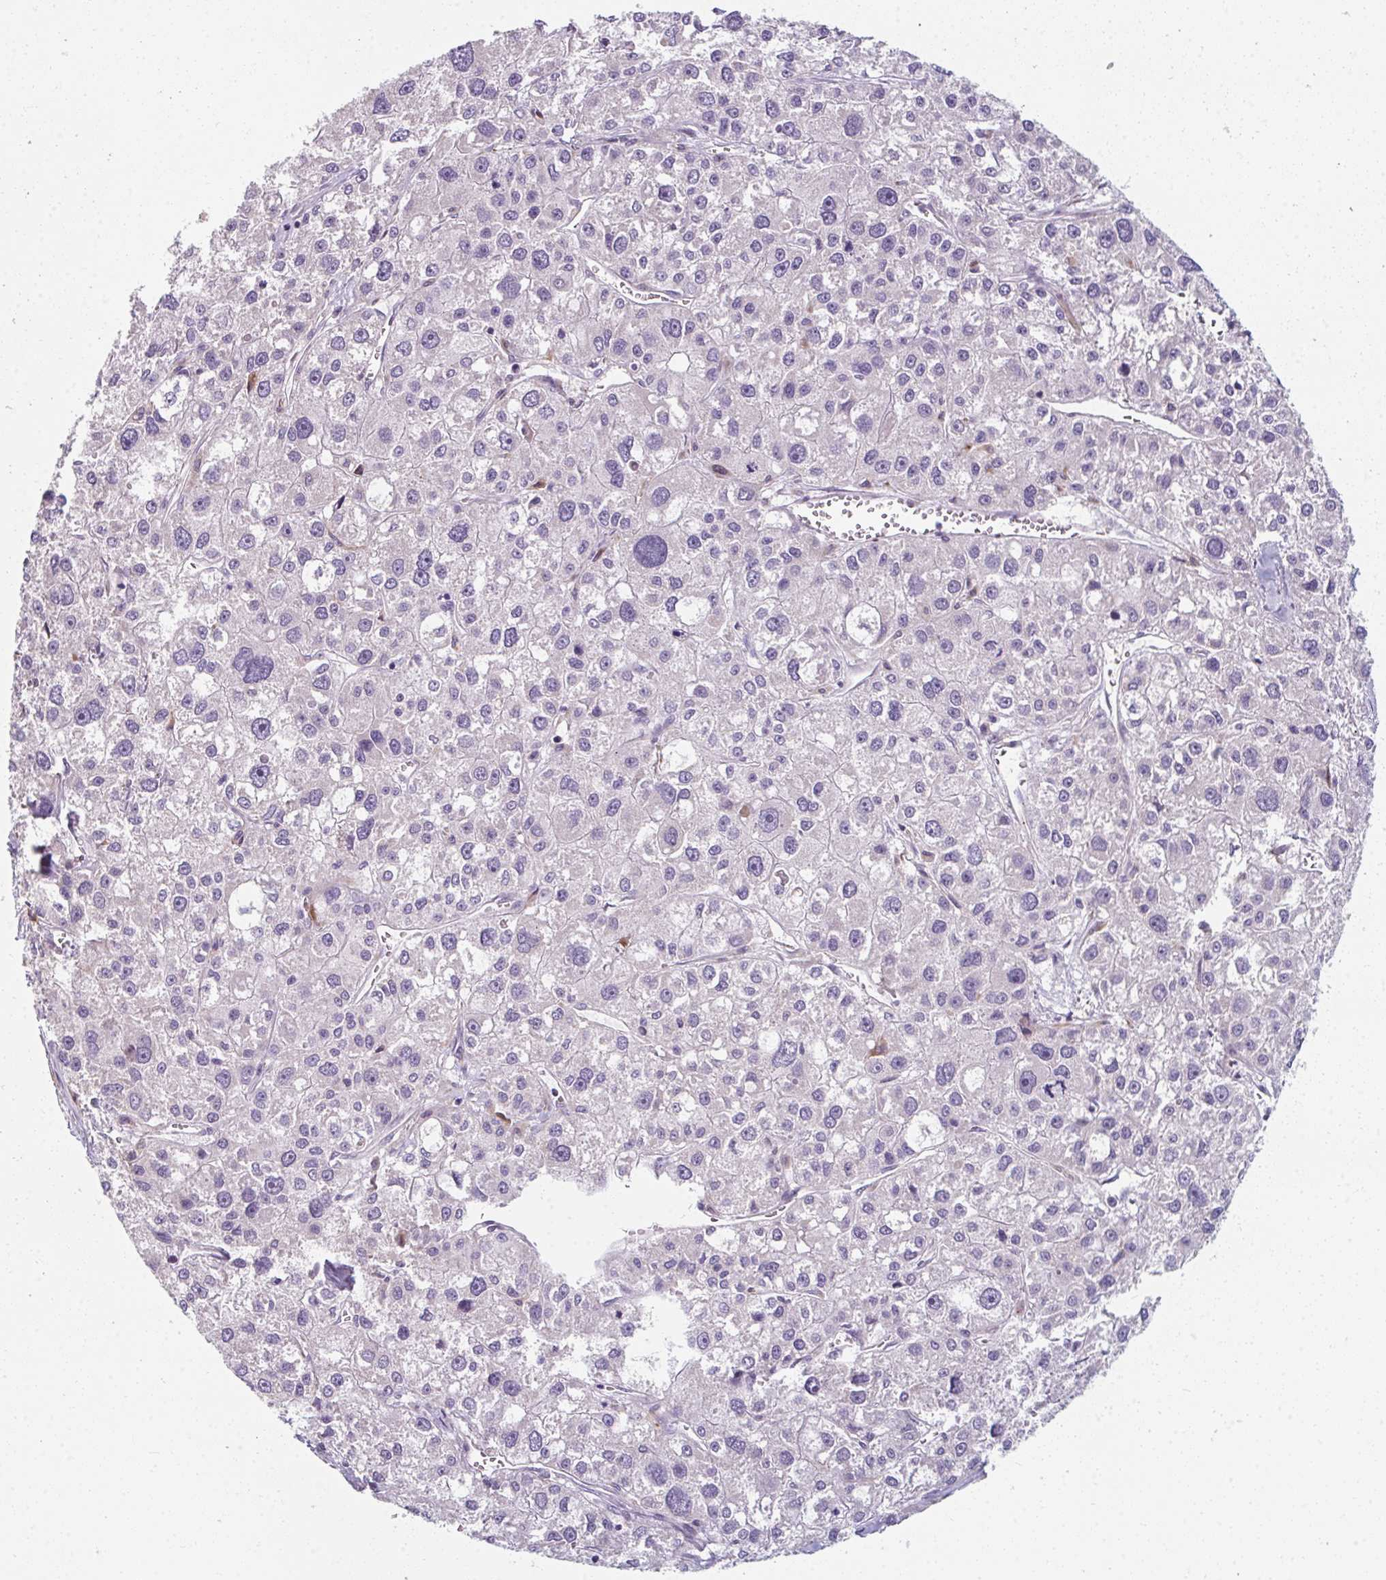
{"staining": {"intensity": "negative", "quantity": "none", "location": "none"}, "tissue": "liver cancer", "cell_type": "Tumor cells", "image_type": "cancer", "snomed": [{"axis": "morphology", "description": "Carcinoma, Hepatocellular, NOS"}, {"axis": "topography", "description": "Liver"}], "caption": "Immunohistochemistry of human liver cancer (hepatocellular carcinoma) shows no staining in tumor cells.", "gene": "EIF1AD", "patient": {"sex": "male", "age": 73}}